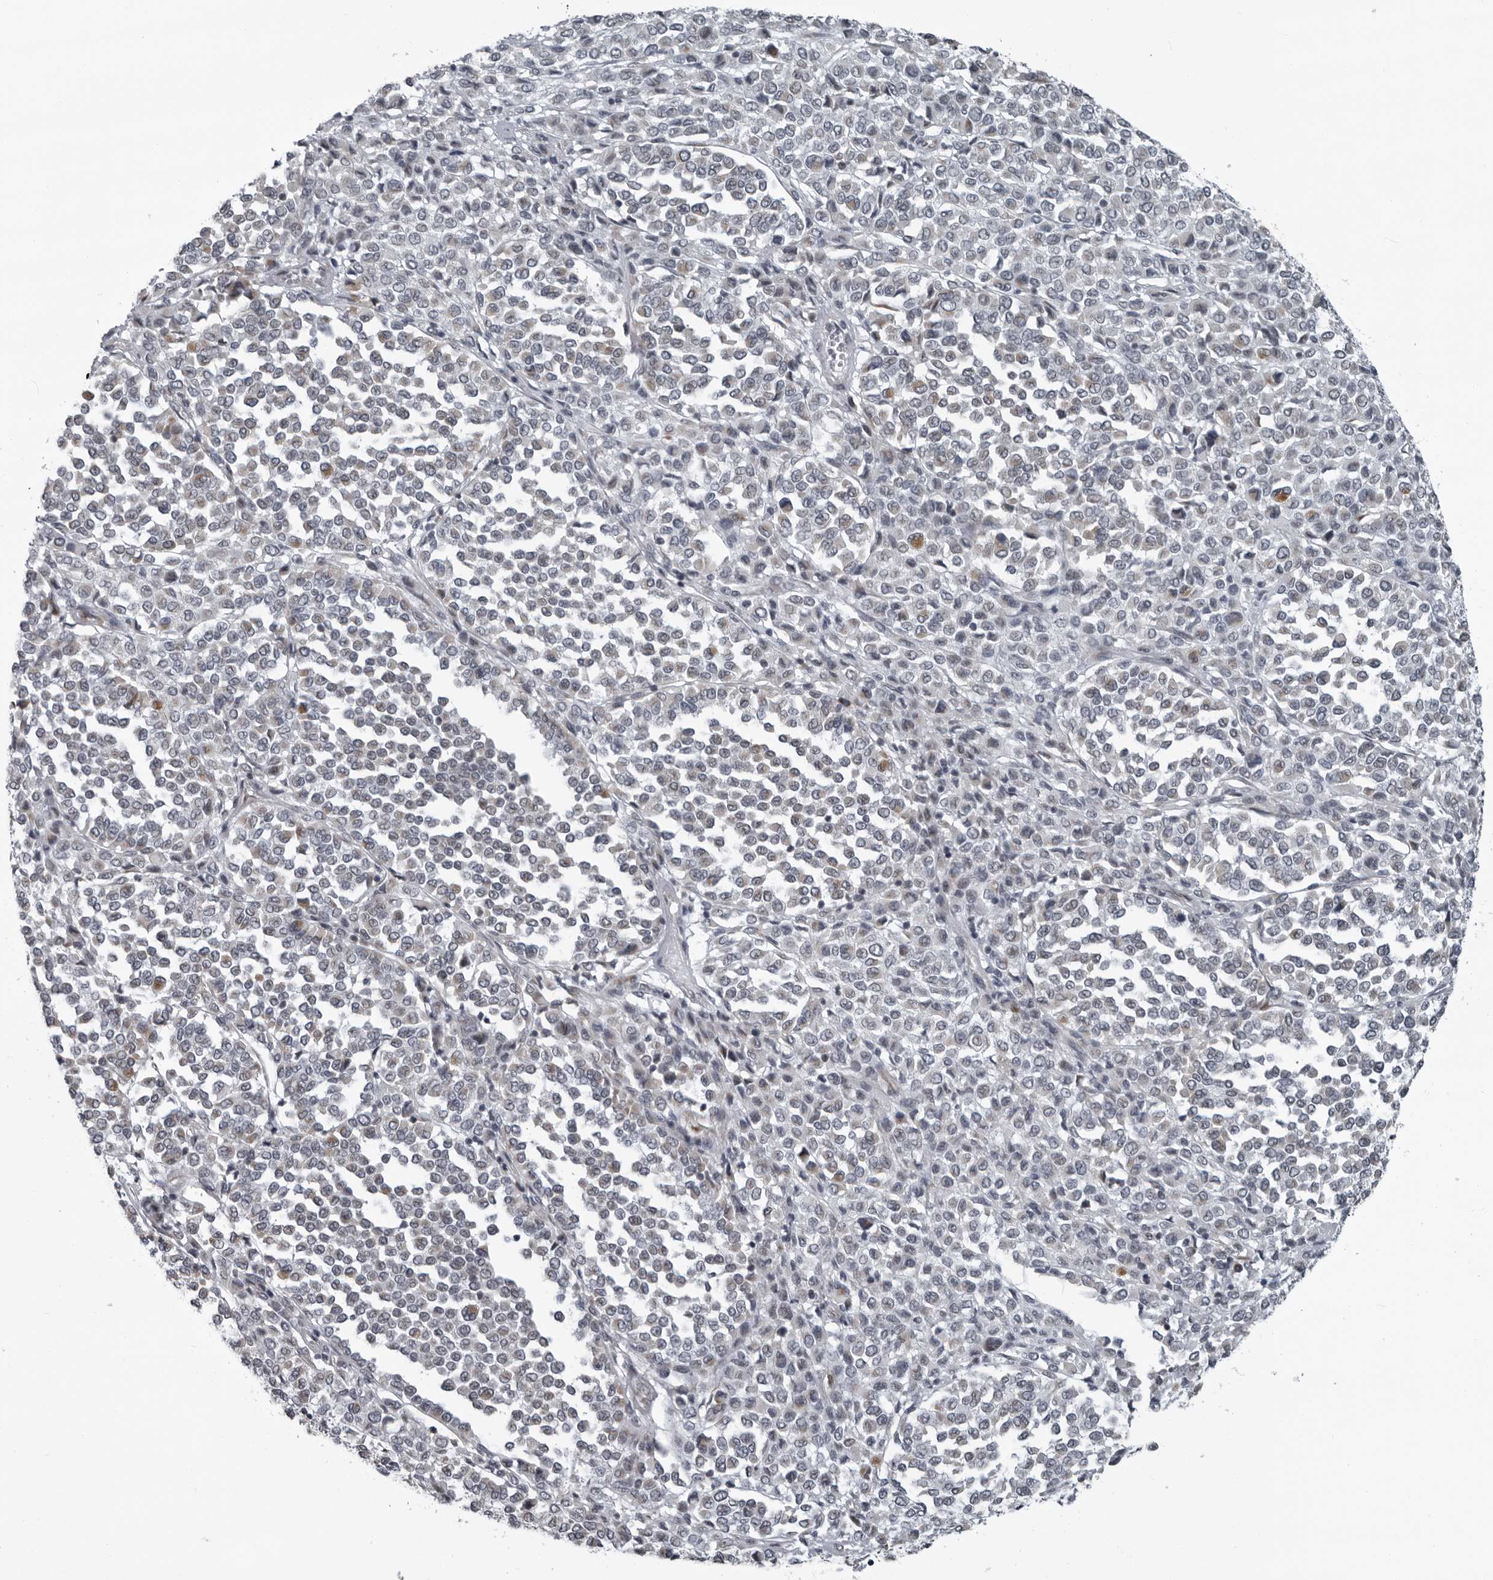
{"staining": {"intensity": "negative", "quantity": "none", "location": "none"}, "tissue": "melanoma", "cell_type": "Tumor cells", "image_type": "cancer", "snomed": [{"axis": "morphology", "description": "Malignant melanoma, Metastatic site"}, {"axis": "topography", "description": "Pancreas"}], "caption": "IHC histopathology image of melanoma stained for a protein (brown), which displays no positivity in tumor cells.", "gene": "RTCA", "patient": {"sex": "female", "age": 30}}